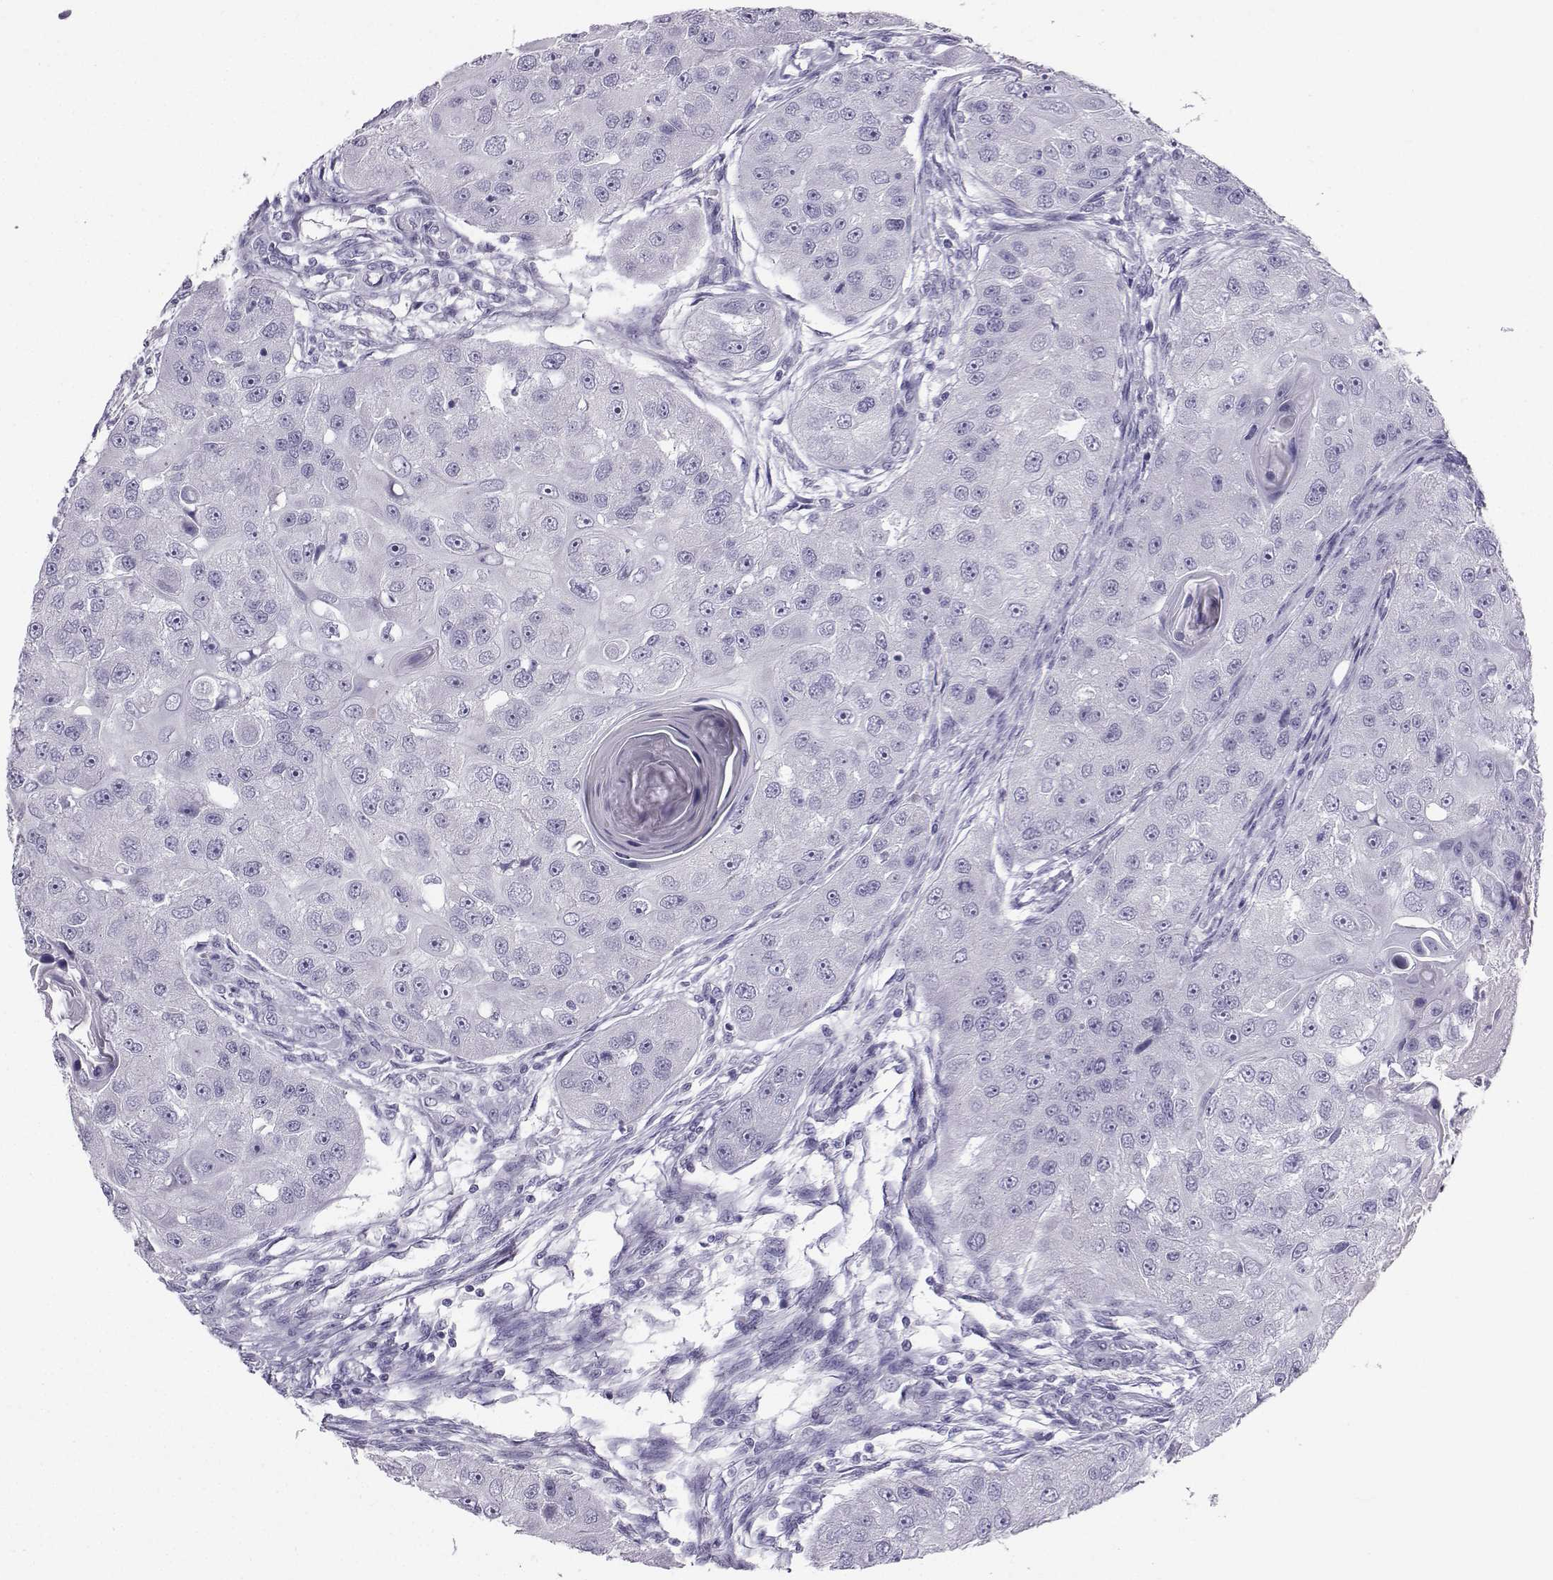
{"staining": {"intensity": "negative", "quantity": "none", "location": "none"}, "tissue": "head and neck cancer", "cell_type": "Tumor cells", "image_type": "cancer", "snomed": [{"axis": "morphology", "description": "Squamous cell carcinoma, NOS"}, {"axis": "topography", "description": "Head-Neck"}], "caption": "Tumor cells show no significant expression in head and neck squamous cell carcinoma.", "gene": "NEFL", "patient": {"sex": "male", "age": 51}}